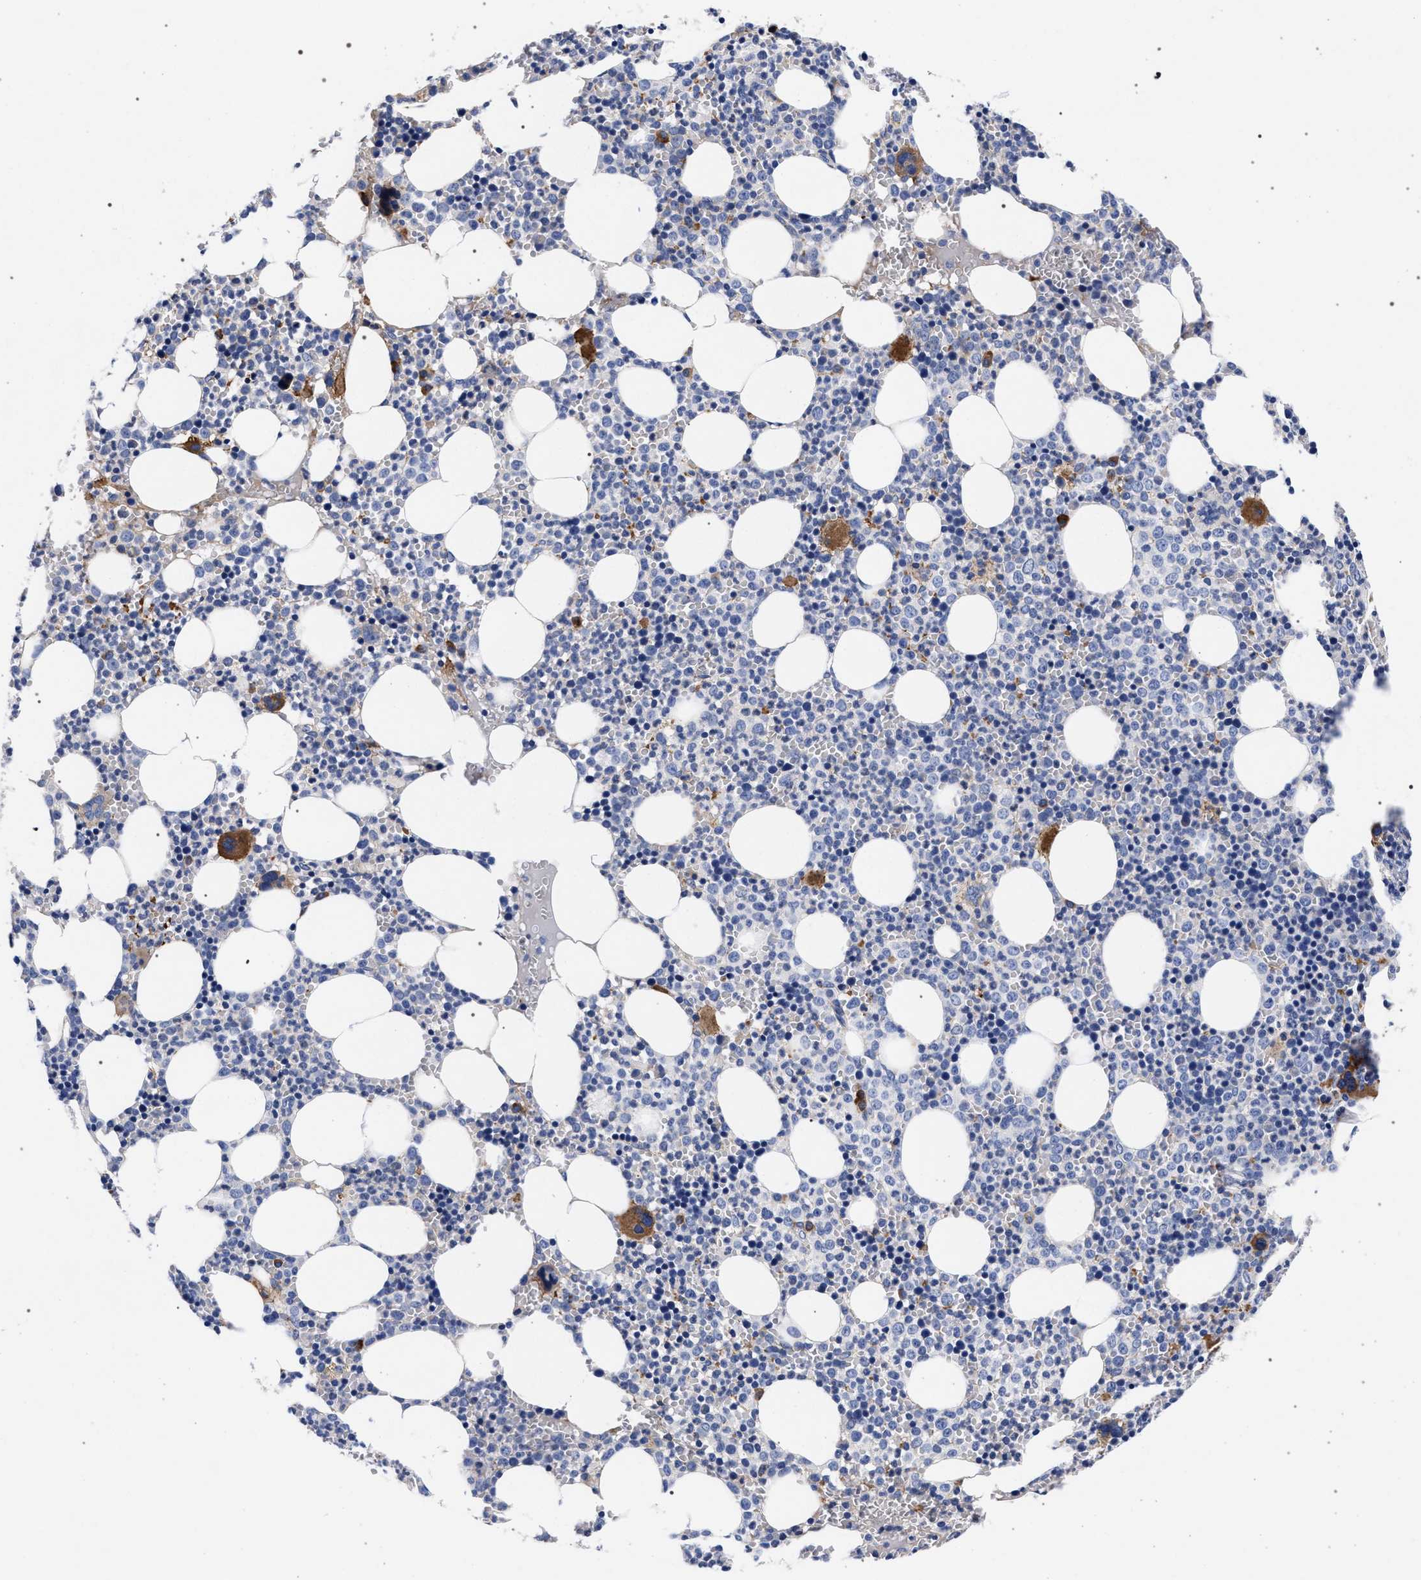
{"staining": {"intensity": "moderate", "quantity": ">75%", "location": "cytoplasmic/membranous"}, "tissue": "bone marrow", "cell_type": "Hematopoietic cells", "image_type": "normal", "snomed": [{"axis": "morphology", "description": "Normal tissue, NOS"}, {"axis": "morphology", "description": "Inflammation, NOS"}, {"axis": "topography", "description": "Bone marrow"}], "caption": "Human bone marrow stained with a brown dye demonstrates moderate cytoplasmic/membranous positive expression in about >75% of hematopoietic cells.", "gene": "ACOX1", "patient": {"sex": "female", "age": 67}}